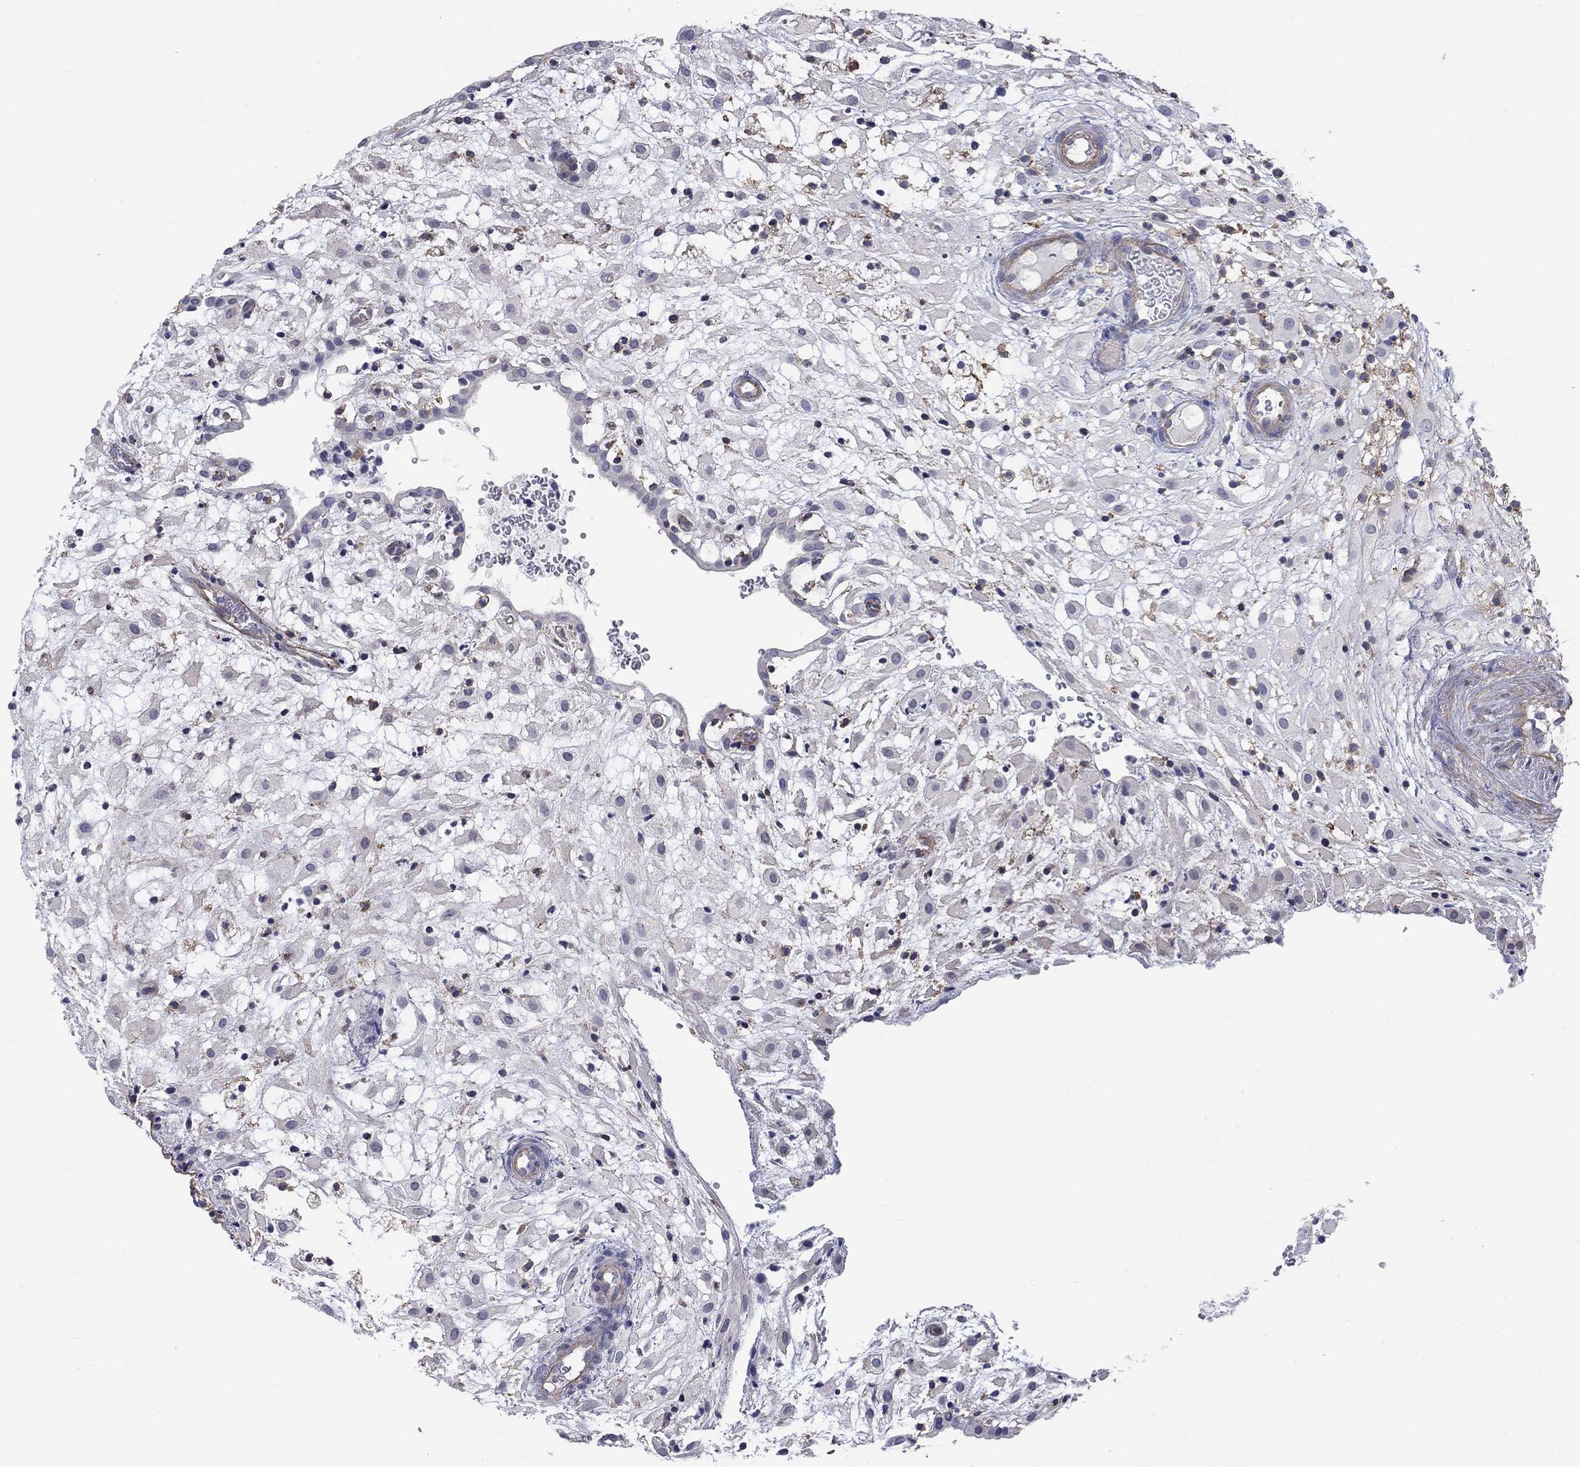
{"staining": {"intensity": "negative", "quantity": "none", "location": "none"}, "tissue": "placenta", "cell_type": "Decidual cells", "image_type": "normal", "snomed": [{"axis": "morphology", "description": "Normal tissue, NOS"}, {"axis": "topography", "description": "Placenta"}], "caption": "Placenta stained for a protein using immunohistochemistry (IHC) shows no expression decidual cells.", "gene": "PCDHGA10", "patient": {"sex": "female", "age": 24}}